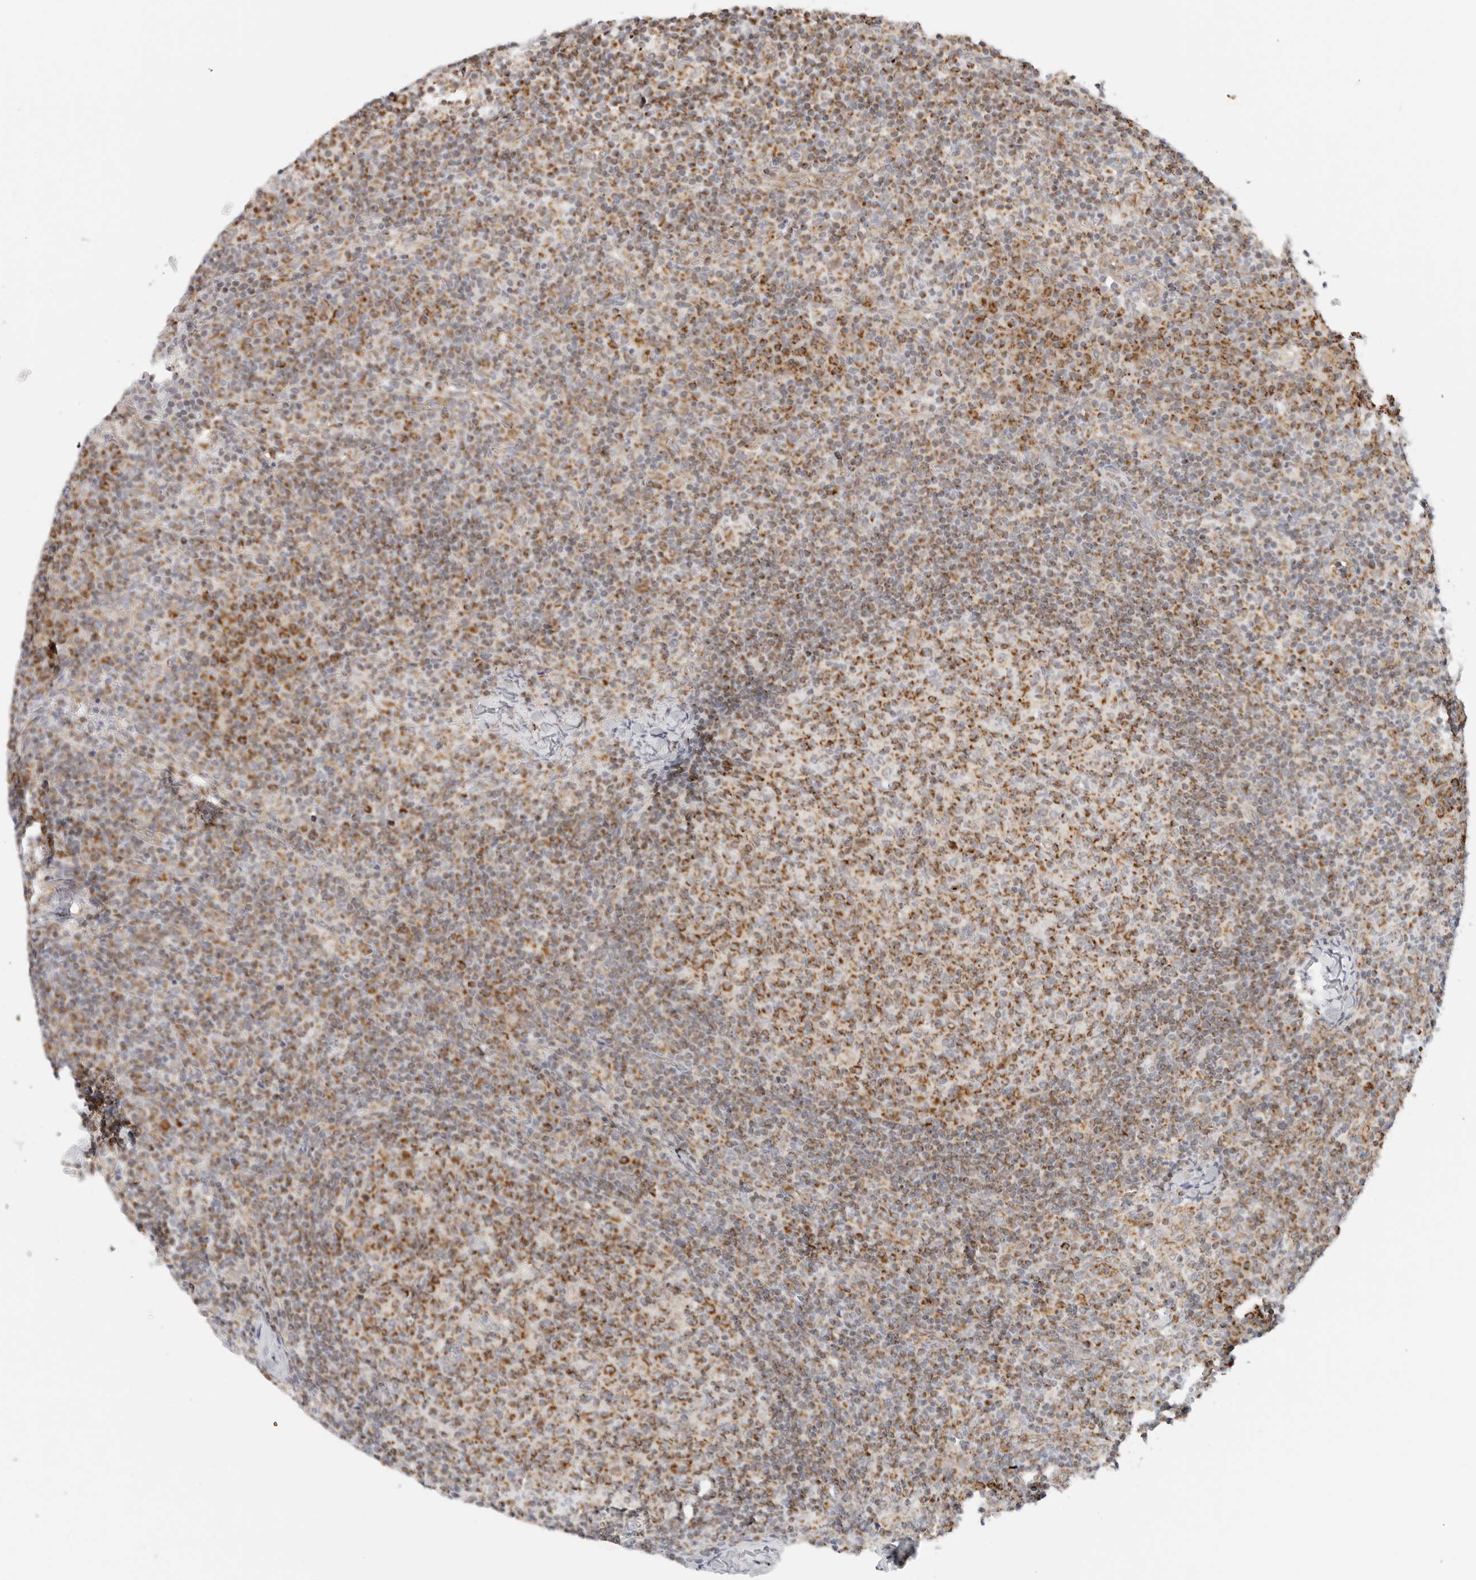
{"staining": {"intensity": "strong", "quantity": "25%-75%", "location": "cytoplasmic/membranous"}, "tissue": "lymph node", "cell_type": "Germinal center cells", "image_type": "normal", "snomed": [{"axis": "morphology", "description": "Normal tissue, NOS"}, {"axis": "morphology", "description": "Inflammation, NOS"}, {"axis": "topography", "description": "Lymph node"}], "caption": "Lymph node stained for a protein (brown) shows strong cytoplasmic/membranous positive positivity in approximately 25%-75% of germinal center cells.", "gene": "RC3H1", "patient": {"sex": "male", "age": 55}}